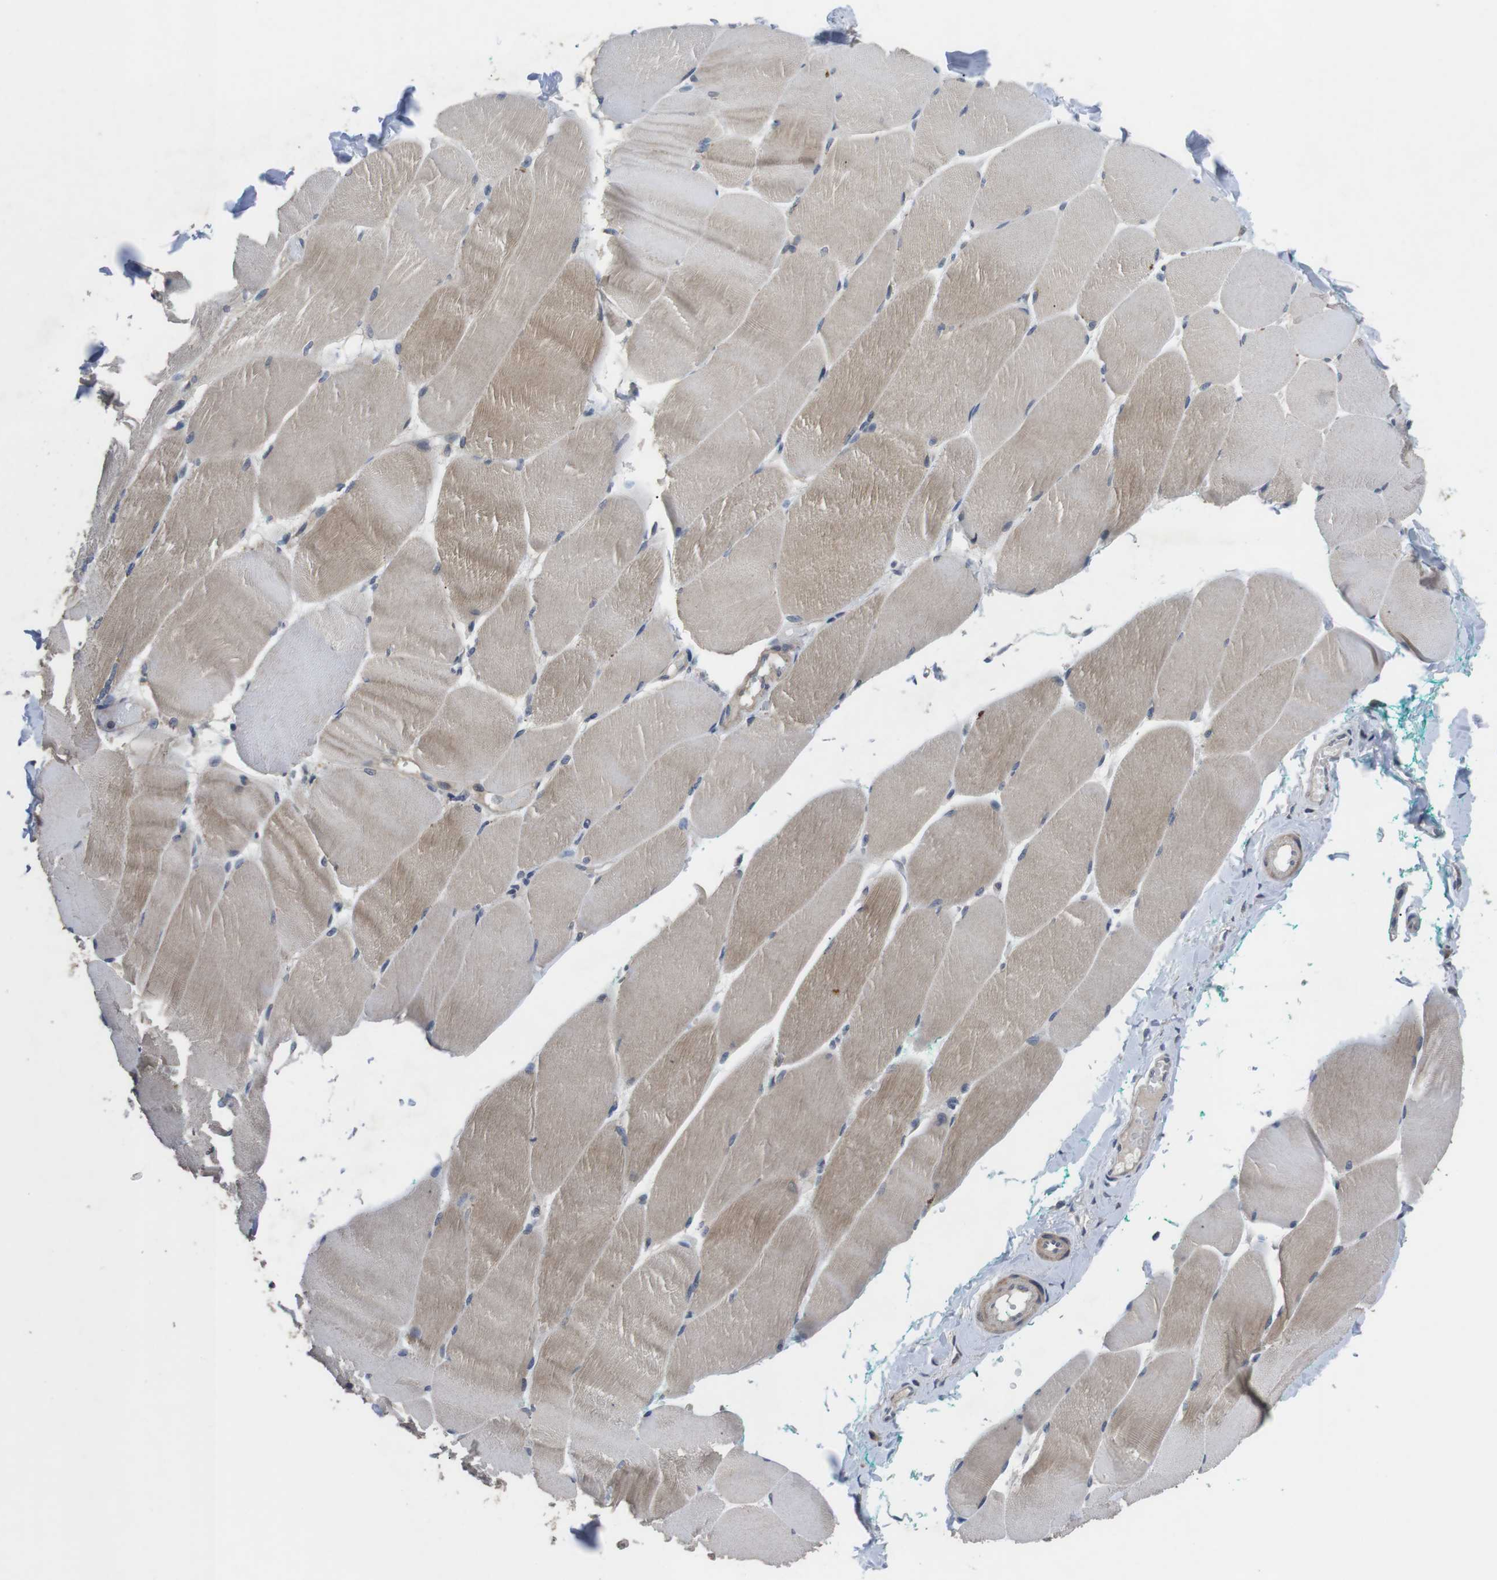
{"staining": {"intensity": "weak", "quantity": "25%-75%", "location": "cytoplasmic/membranous"}, "tissue": "skeletal muscle", "cell_type": "Myocytes", "image_type": "normal", "snomed": [{"axis": "morphology", "description": "Normal tissue, NOS"}, {"axis": "morphology", "description": "Squamous cell carcinoma, NOS"}, {"axis": "topography", "description": "Skeletal muscle"}], "caption": "Brown immunohistochemical staining in normal human skeletal muscle shows weak cytoplasmic/membranous expression in about 25%-75% of myocytes.", "gene": "ADGRL3", "patient": {"sex": "male", "age": 51}}